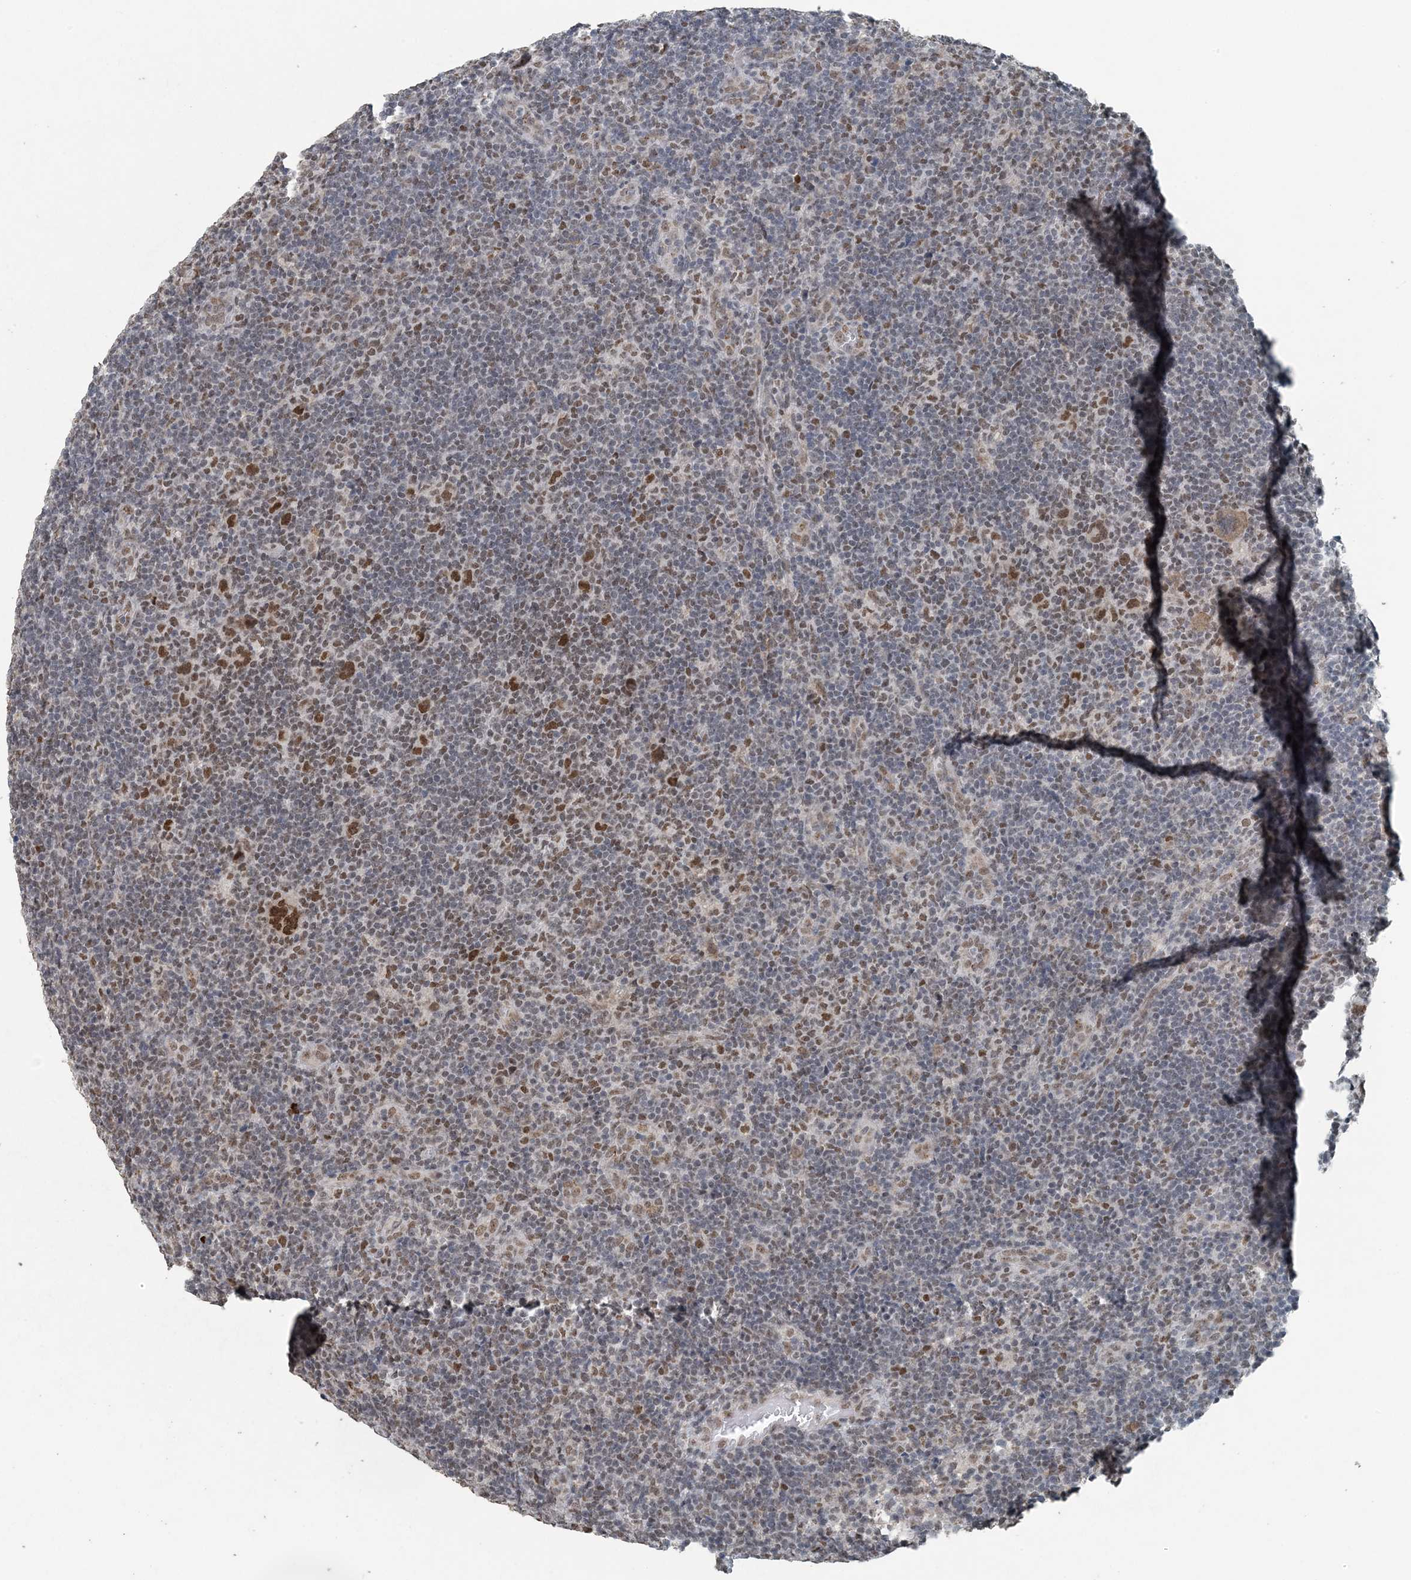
{"staining": {"intensity": "moderate", "quantity": ">75%", "location": "nuclear"}, "tissue": "lymphoma", "cell_type": "Tumor cells", "image_type": "cancer", "snomed": [{"axis": "morphology", "description": "Hodgkin's disease, NOS"}, {"axis": "topography", "description": "Lymph node"}], "caption": "Lymphoma was stained to show a protein in brown. There is medium levels of moderate nuclear positivity in about >75% of tumor cells. Nuclei are stained in blue.", "gene": "MBD2", "patient": {"sex": "female", "age": 57}}